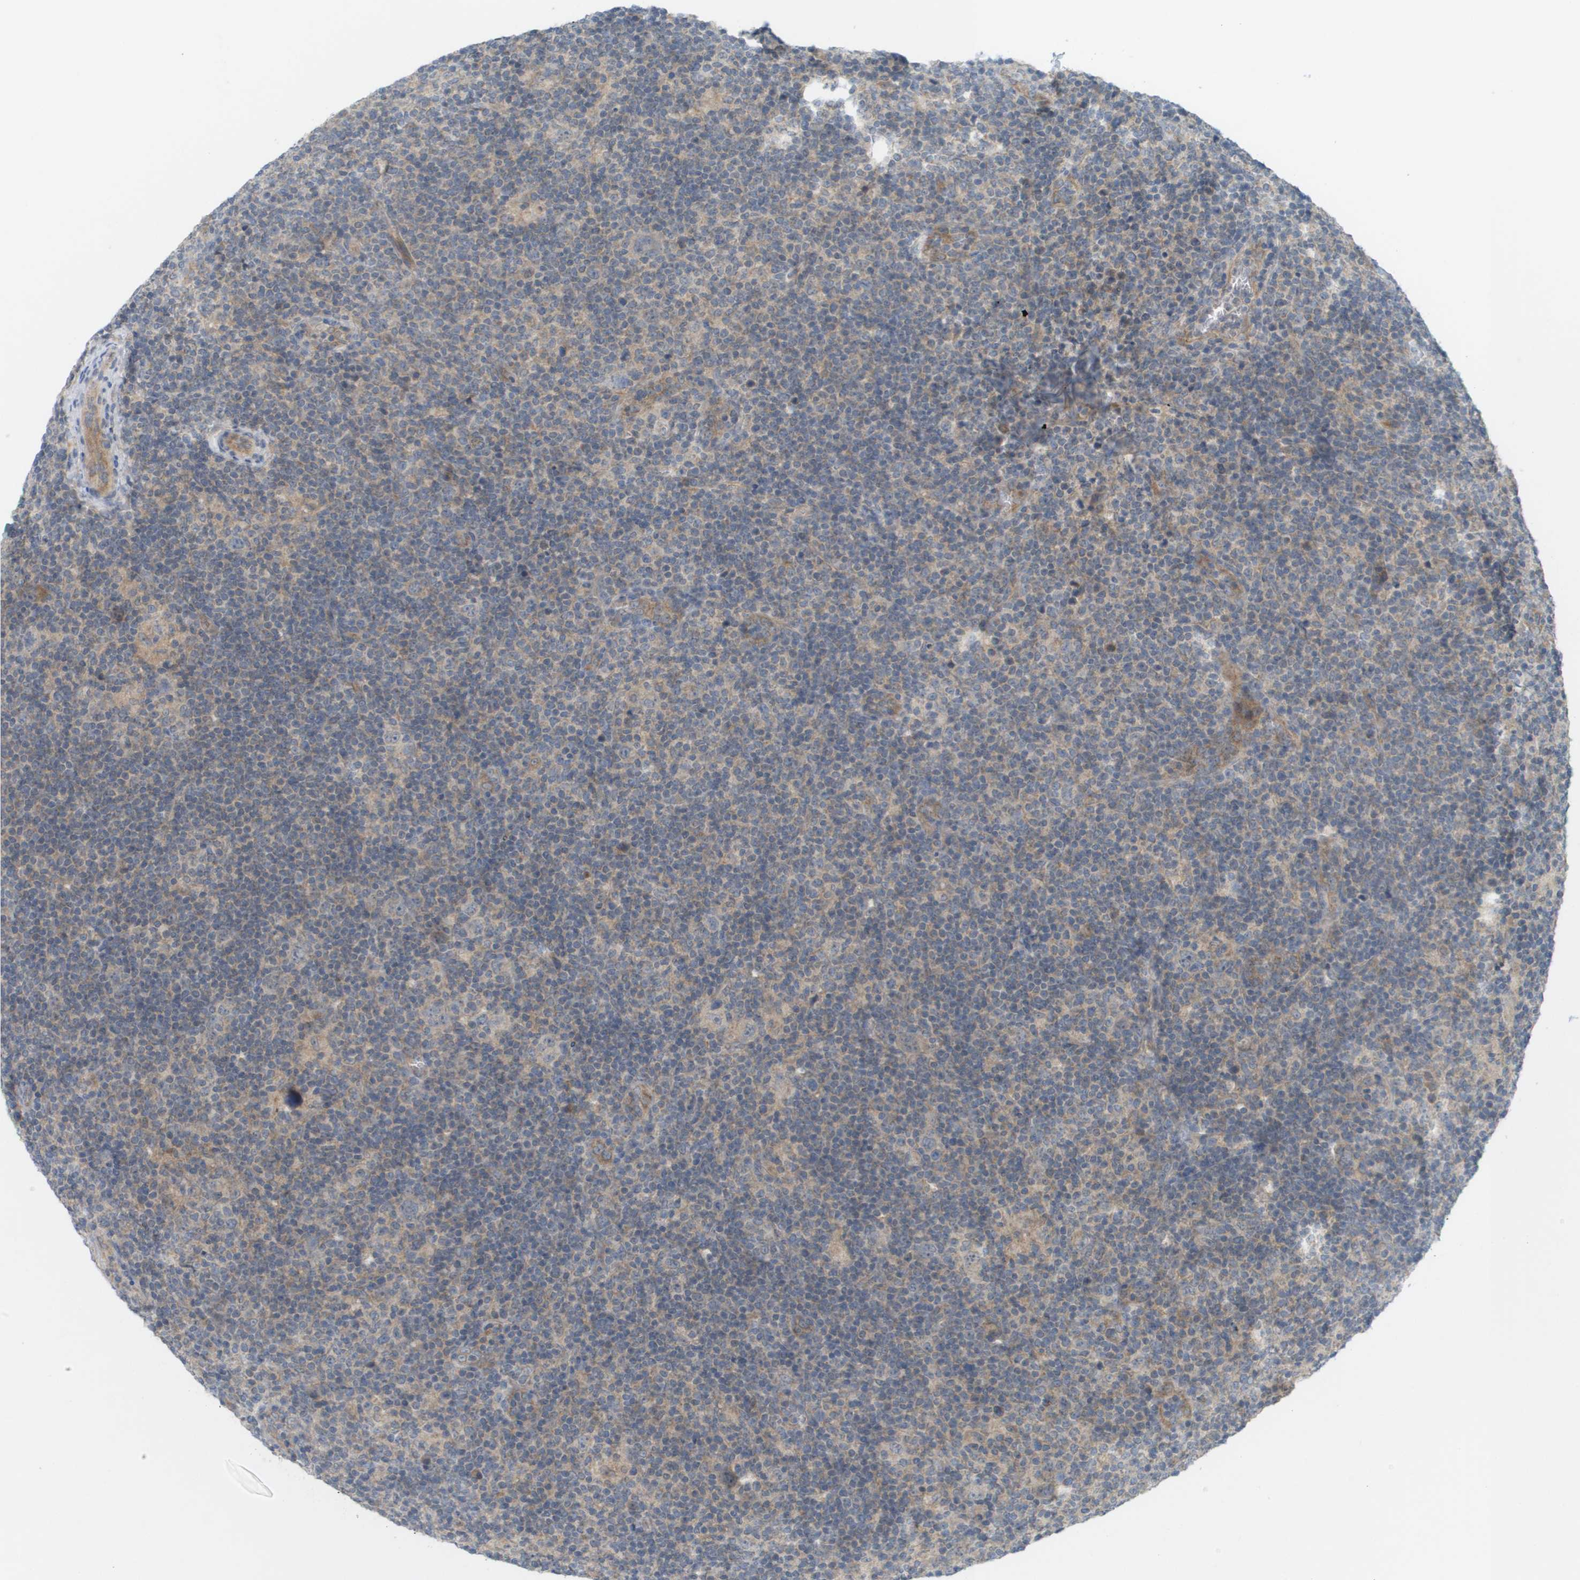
{"staining": {"intensity": "weak", "quantity": "<25%", "location": "cytoplasmic/membranous"}, "tissue": "lymphoma", "cell_type": "Tumor cells", "image_type": "cancer", "snomed": [{"axis": "morphology", "description": "Hodgkin's disease, NOS"}, {"axis": "topography", "description": "Lymph node"}], "caption": "Tumor cells are negative for brown protein staining in lymphoma.", "gene": "PROC", "patient": {"sex": "female", "age": 57}}